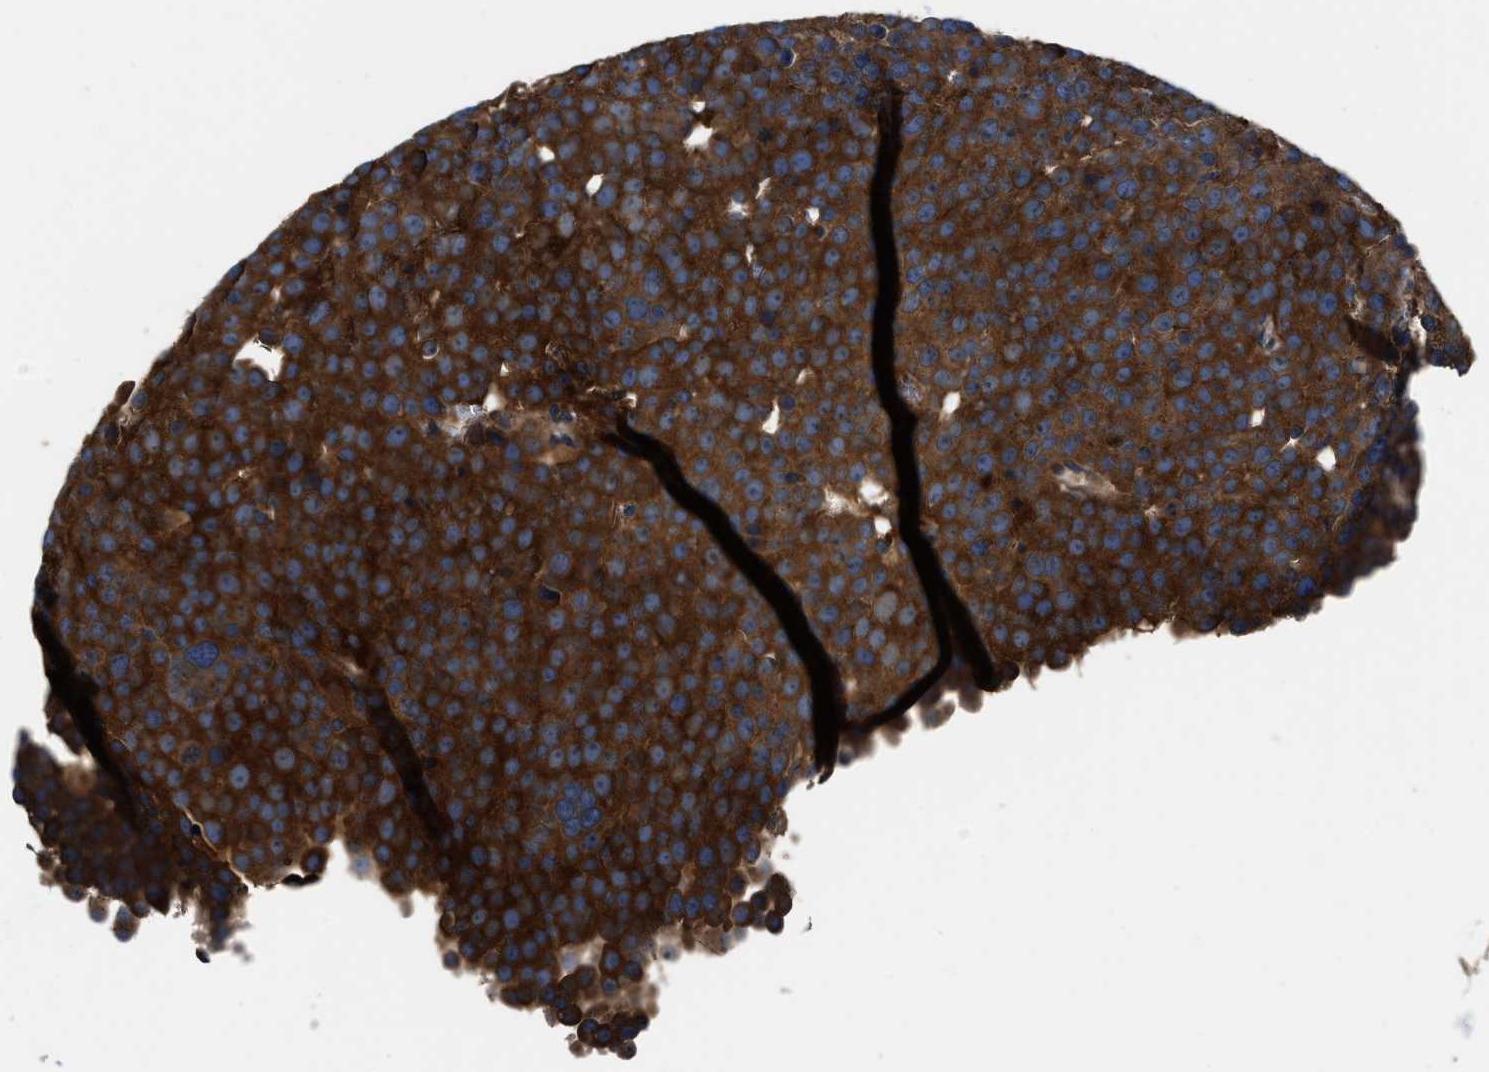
{"staining": {"intensity": "strong", "quantity": ">75%", "location": "cytoplasmic/membranous"}, "tissue": "testis cancer", "cell_type": "Tumor cells", "image_type": "cancer", "snomed": [{"axis": "morphology", "description": "Seminoma, NOS"}, {"axis": "topography", "description": "Testis"}], "caption": "Immunohistochemistry (IHC) staining of seminoma (testis), which reveals high levels of strong cytoplasmic/membranous expression in about >75% of tumor cells indicating strong cytoplasmic/membranous protein positivity. The staining was performed using DAB (3,3'-diaminobenzidine) (brown) for protein detection and nuclei were counterstained in hematoxylin (blue).", "gene": "ERC1", "patient": {"sex": "male", "age": 71}}